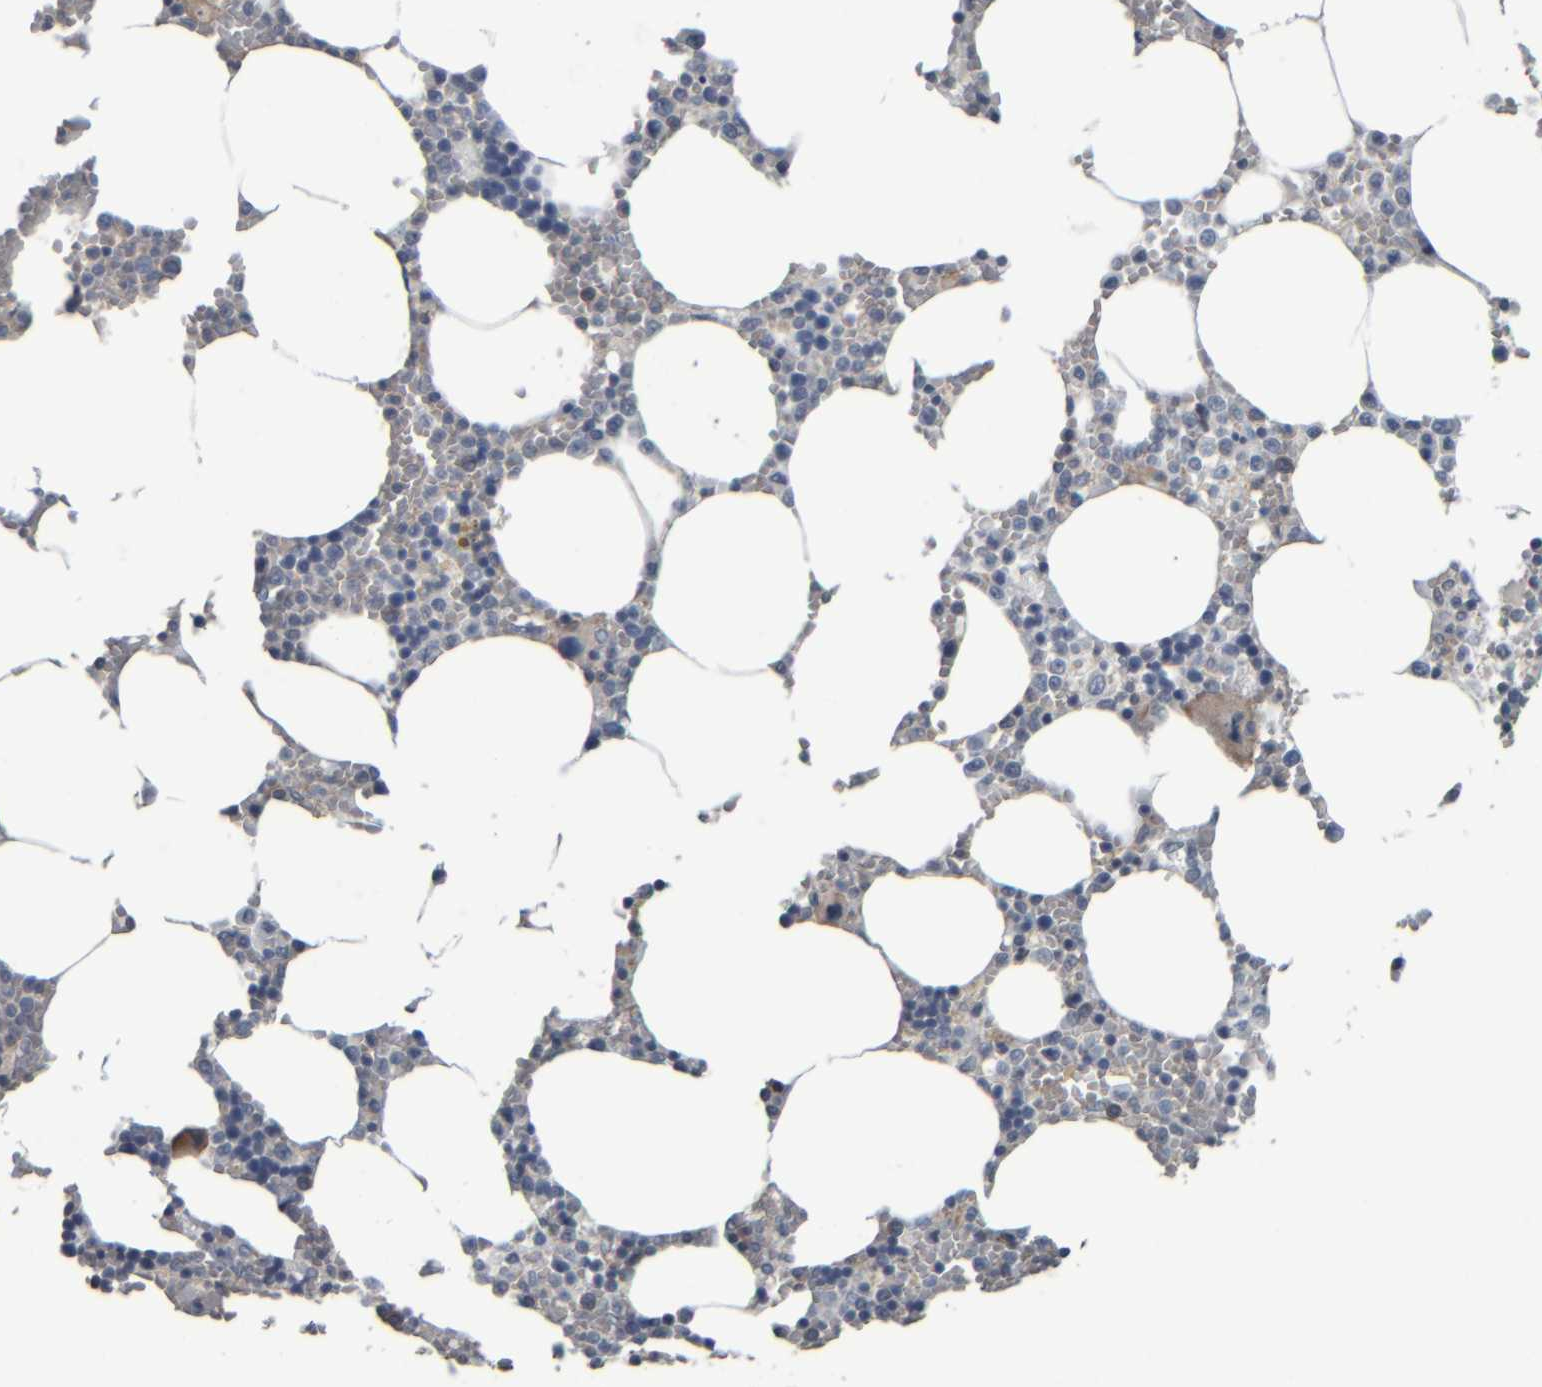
{"staining": {"intensity": "weak", "quantity": "<25%", "location": "cytoplasmic/membranous"}, "tissue": "bone marrow", "cell_type": "Hematopoietic cells", "image_type": "normal", "snomed": [{"axis": "morphology", "description": "Normal tissue, NOS"}, {"axis": "topography", "description": "Bone marrow"}], "caption": "Protein analysis of benign bone marrow reveals no significant positivity in hematopoietic cells. The staining was performed using DAB to visualize the protein expression in brown, while the nuclei were stained in blue with hematoxylin (Magnification: 20x).", "gene": "CAVIN4", "patient": {"sex": "male", "age": 70}}